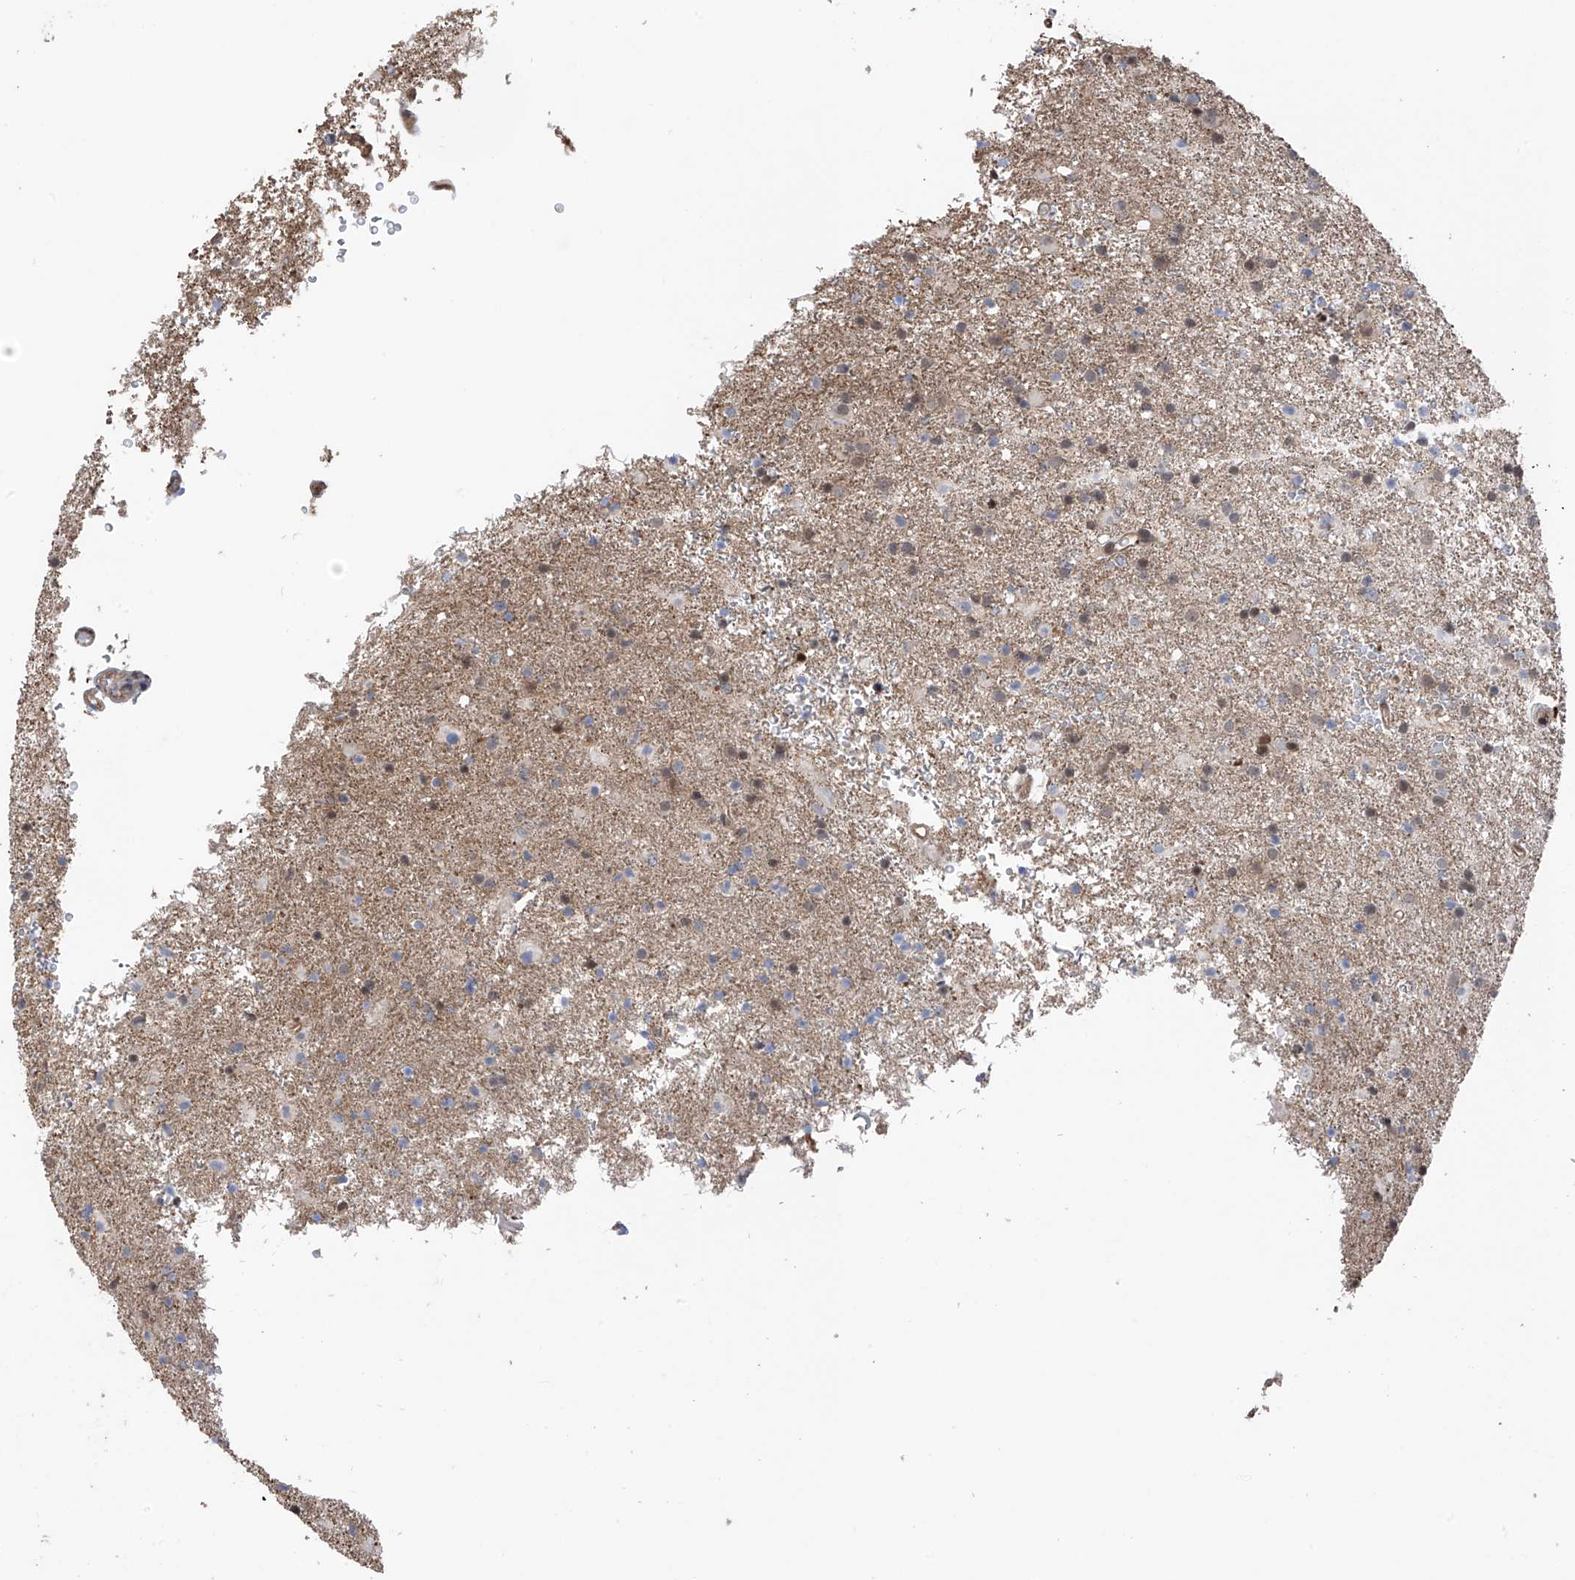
{"staining": {"intensity": "weak", "quantity": "<25%", "location": "nuclear"}, "tissue": "glioma", "cell_type": "Tumor cells", "image_type": "cancer", "snomed": [{"axis": "morphology", "description": "Glioma, malignant, Low grade"}, {"axis": "topography", "description": "Brain"}], "caption": "Immunohistochemistry (IHC) image of human glioma stained for a protein (brown), which displays no staining in tumor cells.", "gene": "DNAJC9", "patient": {"sex": "male", "age": 65}}